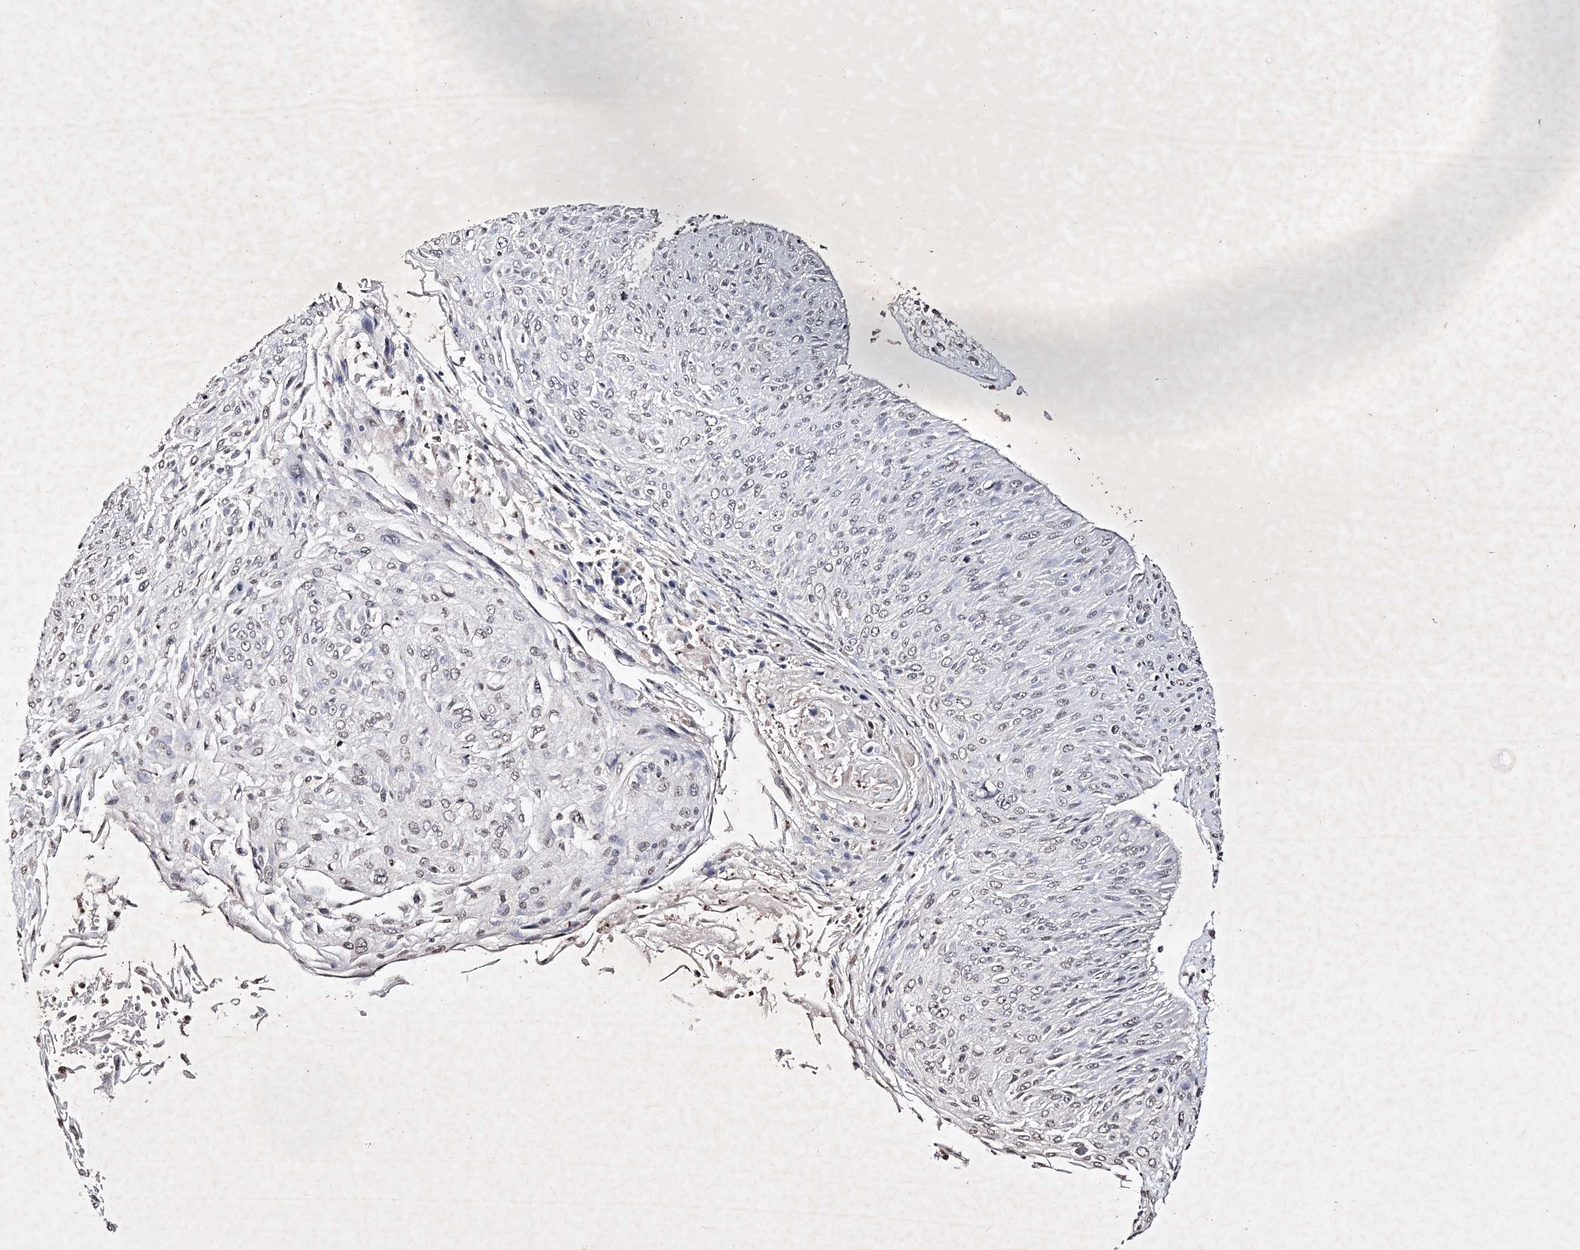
{"staining": {"intensity": "weak", "quantity": "25%-75%", "location": "nuclear"}, "tissue": "cervical cancer", "cell_type": "Tumor cells", "image_type": "cancer", "snomed": [{"axis": "morphology", "description": "Squamous cell carcinoma, NOS"}, {"axis": "topography", "description": "Cervix"}], "caption": "Cervical squamous cell carcinoma stained for a protein reveals weak nuclear positivity in tumor cells.", "gene": "SOWAHB", "patient": {"sex": "female", "age": 51}}